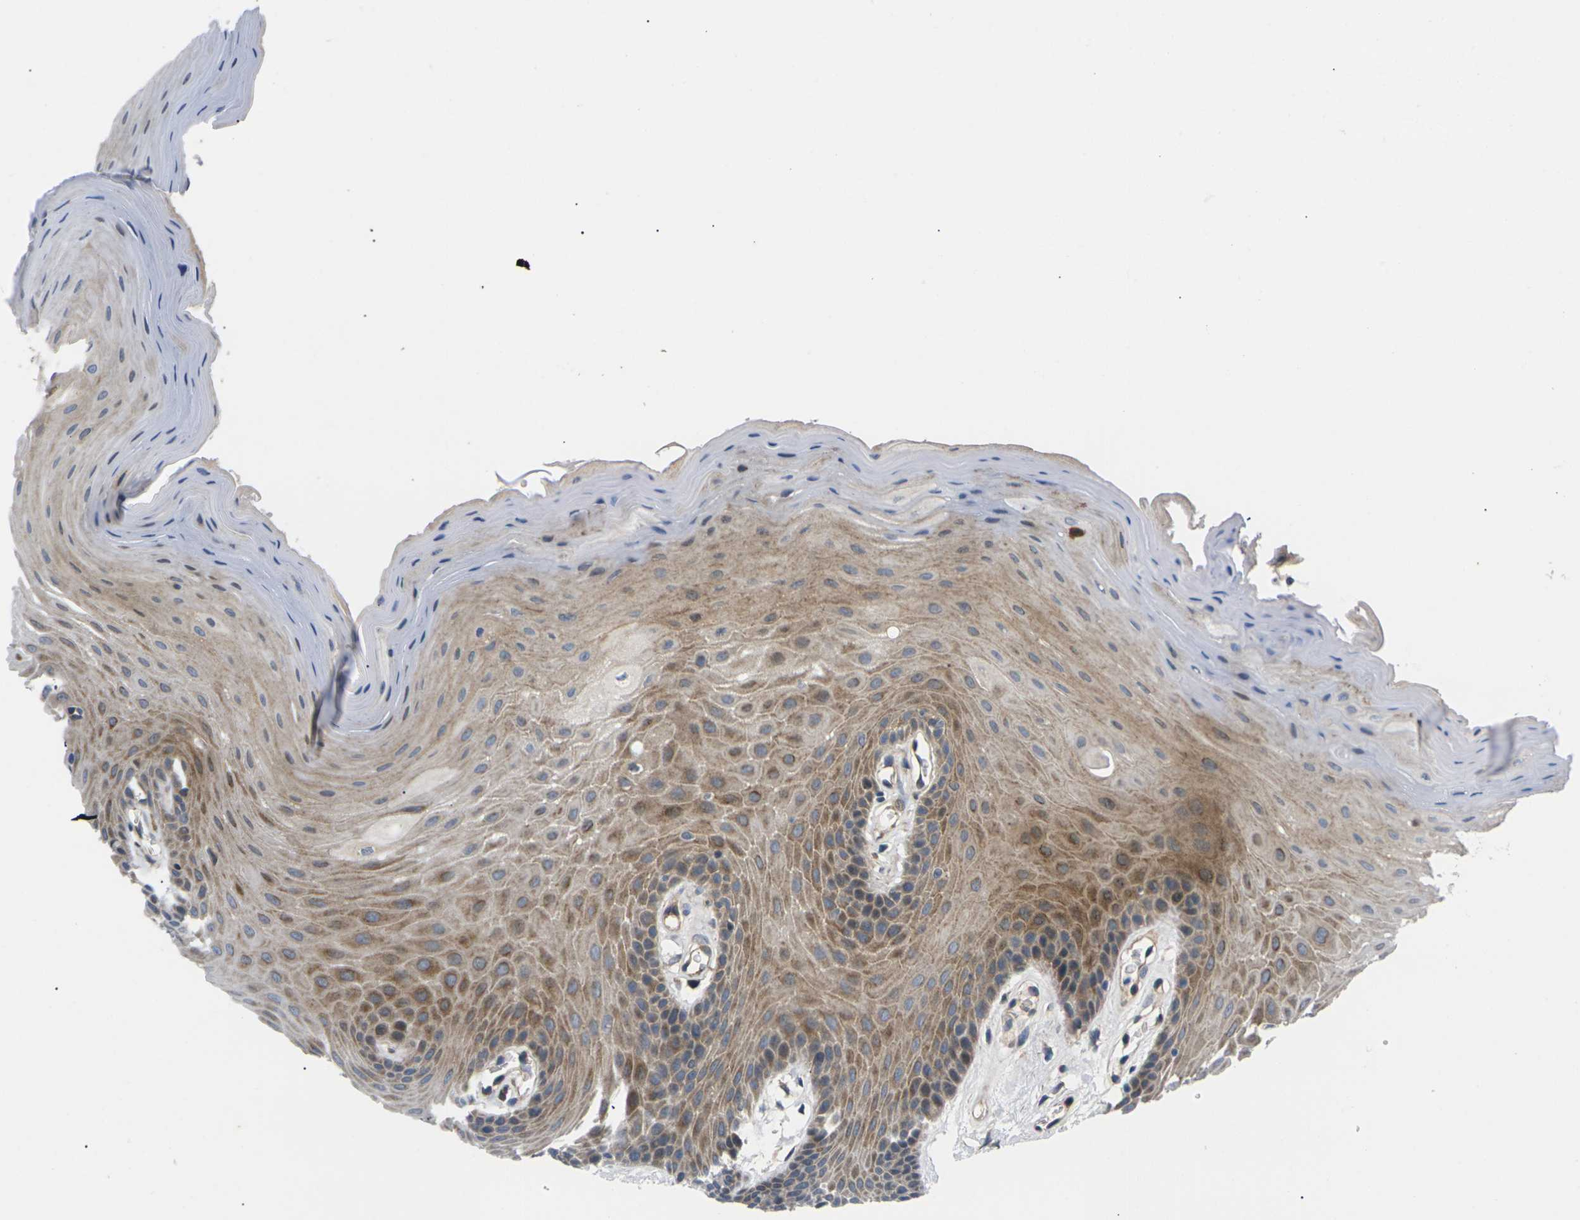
{"staining": {"intensity": "moderate", "quantity": "25%-75%", "location": "cytoplasmic/membranous"}, "tissue": "oral mucosa", "cell_type": "Squamous epithelial cells", "image_type": "normal", "snomed": [{"axis": "morphology", "description": "Normal tissue, NOS"}, {"axis": "morphology", "description": "Squamous cell carcinoma, NOS"}, {"axis": "topography", "description": "Skeletal muscle"}, {"axis": "topography", "description": "Adipose tissue"}, {"axis": "topography", "description": "Vascular tissue"}, {"axis": "topography", "description": "Oral tissue"}, {"axis": "topography", "description": "Peripheral nerve tissue"}, {"axis": "topography", "description": "Head-Neck"}], "caption": "A micrograph showing moderate cytoplasmic/membranous staining in approximately 25%-75% of squamous epithelial cells in unremarkable oral mucosa, as visualized by brown immunohistochemical staining.", "gene": "RPS6KA3", "patient": {"sex": "male", "age": 71}}